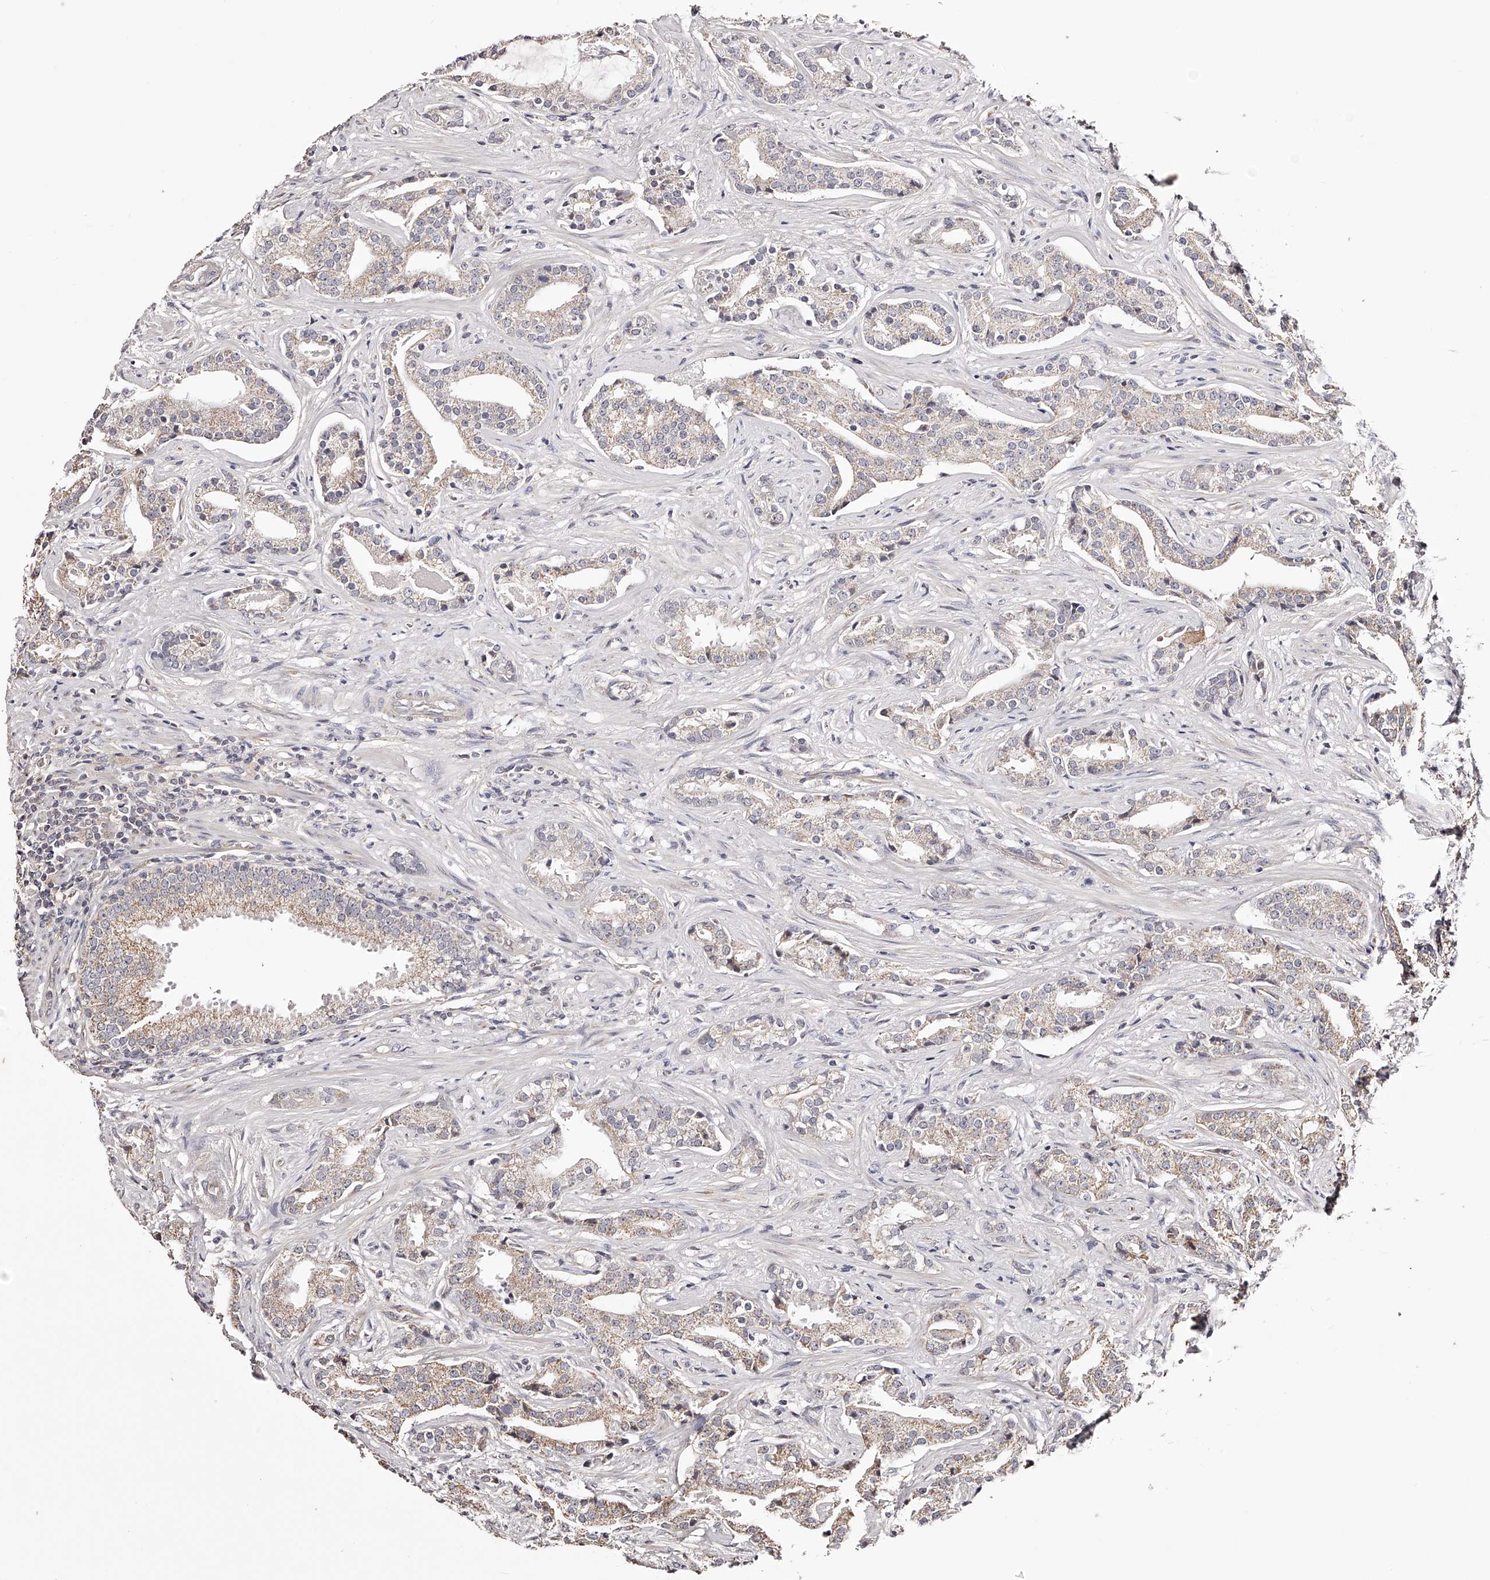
{"staining": {"intensity": "weak", "quantity": "<25%", "location": "cytoplasmic/membranous"}, "tissue": "prostate cancer", "cell_type": "Tumor cells", "image_type": "cancer", "snomed": [{"axis": "morphology", "description": "Adenocarcinoma, Low grade"}, {"axis": "topography", "description": "Prostate"}], "caption": "Immunohistochemical staining of human low-grade adenocarcinoma (prostate) shows no significant positivity in tumor cells. (Stains: DAB immunohistochemistry (IHC) with hematoxylin counter stain, Microscopy: brightfield microscopy at high magnification).", "gene": "USP21", "patient": {"sex": "male", "age": 67}}